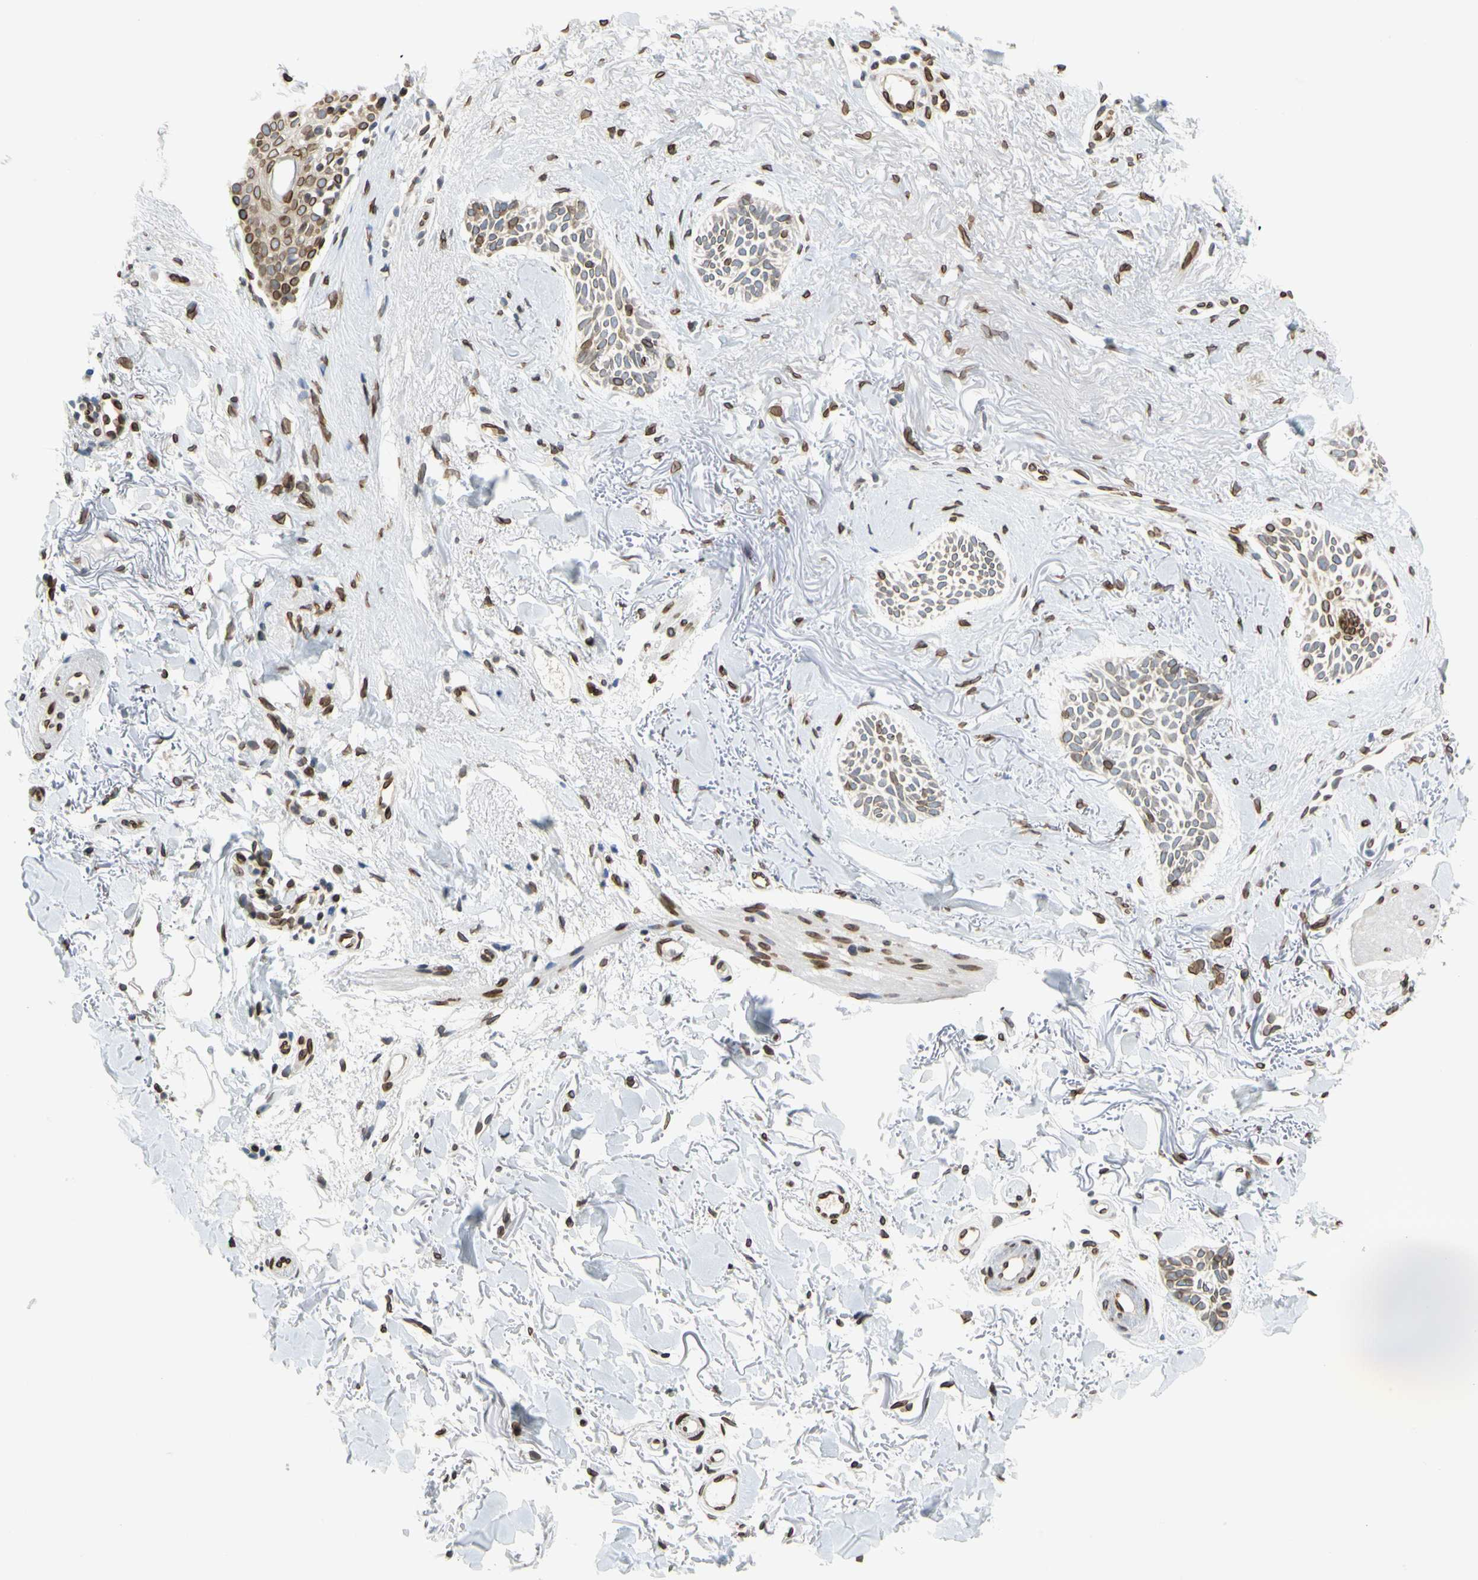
{"staining": {"intensity": "moderate", "quantity": "25%-75%", "location": "cytoplasmic/membranous,nuclear"}, "tissue": "skin cancer", "cell_type": "Tumor cells", "image_type": "cancer", "snomed": [{"axis": "morphology", "description": "Normal tissue, NOS"}, {"axis": "morphology", "description": "Basal cell carcinoma"}, {"axis": "topography", "description": "Skin"}], "caption": "Immunohistochemical staining of human basal cell carcinoma (skin) reveals medium levels of moderate cytoplasmic/membranous and nuclear staining in approximately 25%-75% of tumor cells. (DAB IHC, brown staining for protein, blue staining for nuclei).", "gene": "SUN1", "patient": {"sex": "female", "age": 84}}